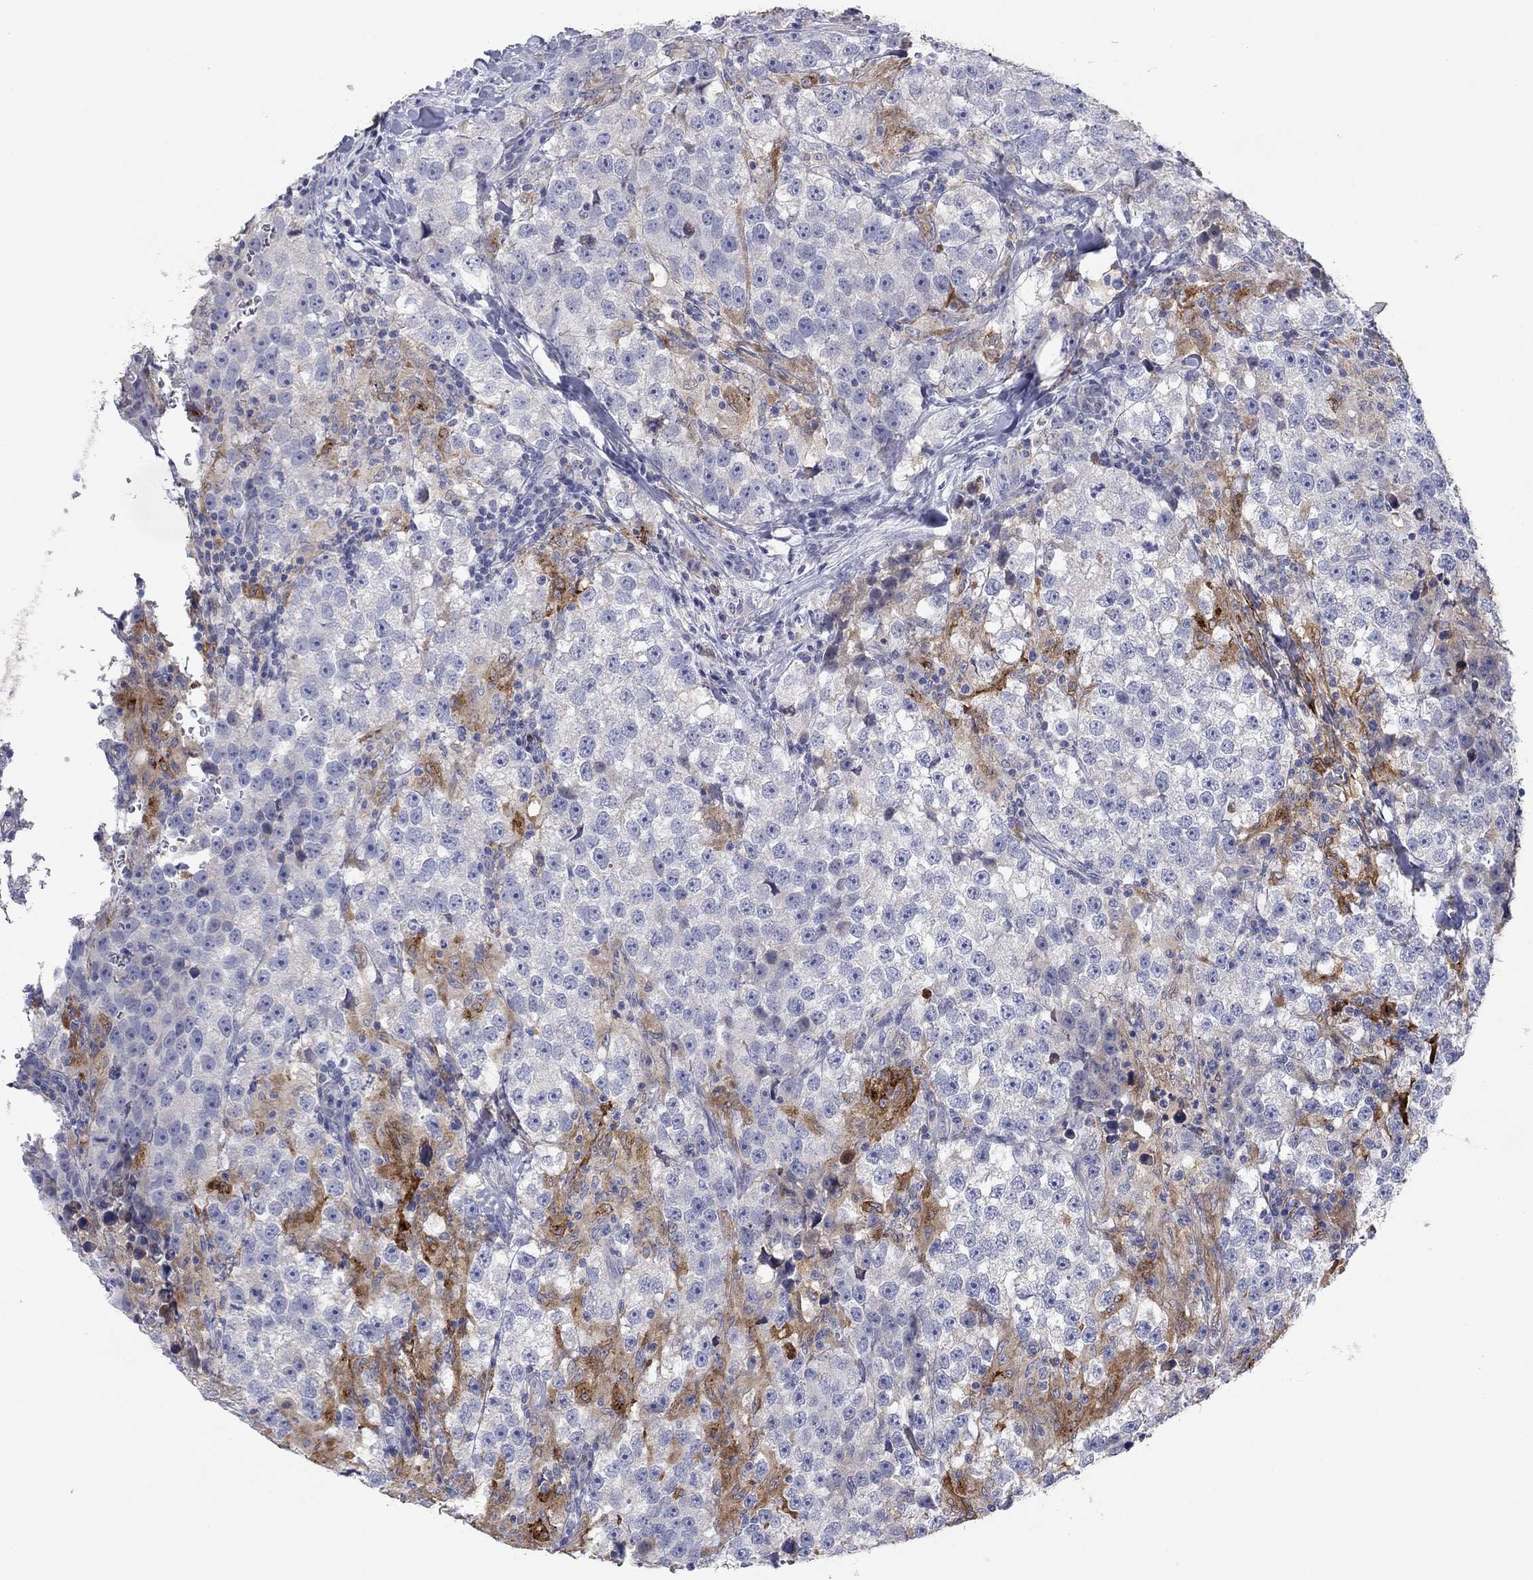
{"staining": {"intensity": "moderate", "quantity": "<25%", "location": "cytoplasmic/membranous"}, "tissue": "testis cancer", "cell_type": "Tumor cells", "image_type": "cancer", "snomed": [{"axis": "morphology", "description": "Seminoma, NOS"}, {"axis": "topography", "description": "Testis"}], "caption": "Immunohistochemistry (IHC) of human seminoma (testis) reveals low levels of moderate cytoplasmic/membranous expression in approximately <25% of tumor cells.", "gene": "PTGDS", "patient": {"sex": "male", "age": 46}}